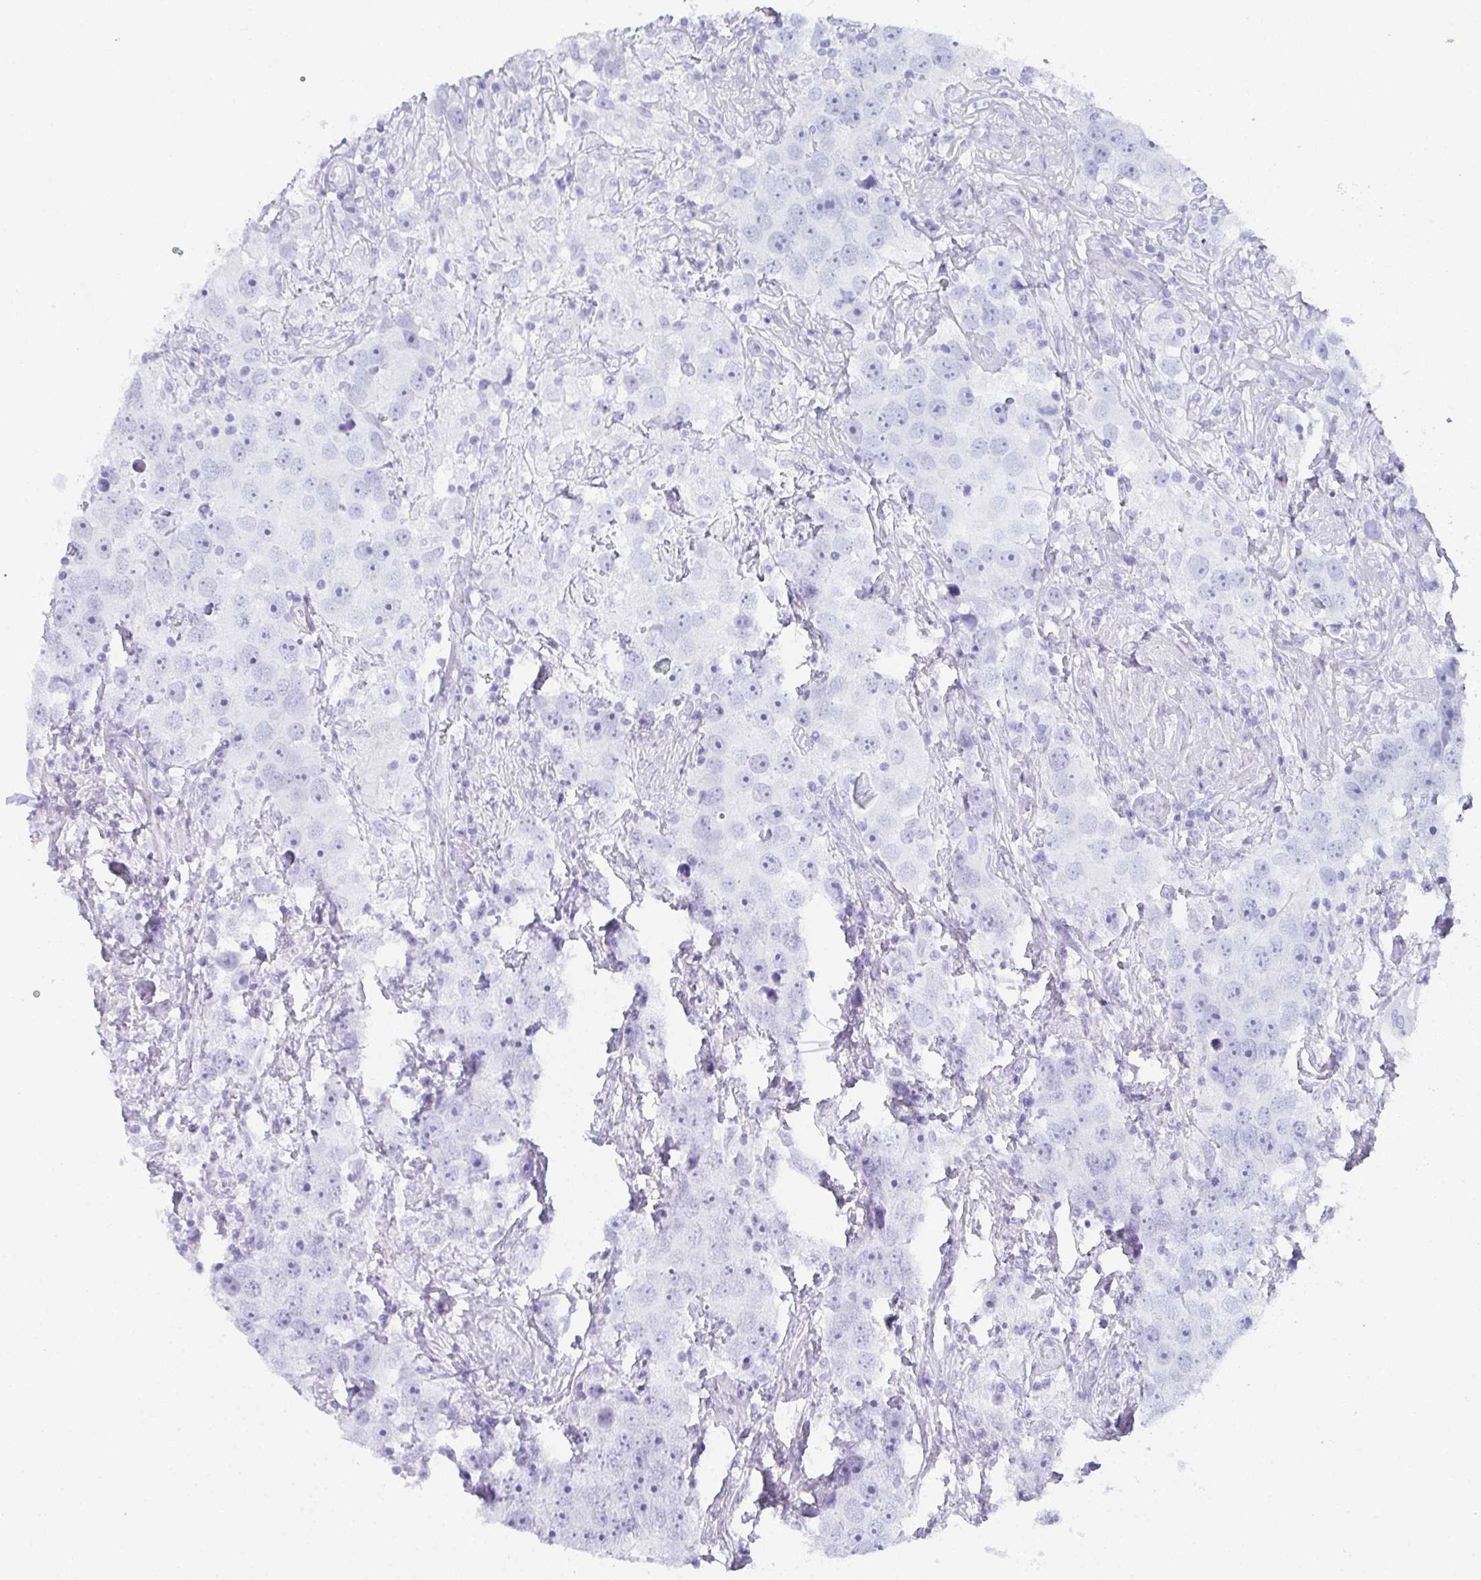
{"staining": {"intensity": "negative", "quantity": "none", "location": "none"}, "tissue": "testis cancer", "cell_type": "Tumor cells", "image_type": "cancer", "snomed": [{"axis": "morphology", "description": "Seminoma, NOS"}, {"axis": "topography", "description": "Testis"}], "caption": "Immunohistochemistry micrograph of human testis seminoma stained for a protein (brown), which reveals no positivity in tumor cells.", "gene": "PYCR3", "patient": {"sex": "male", "age": 49}}